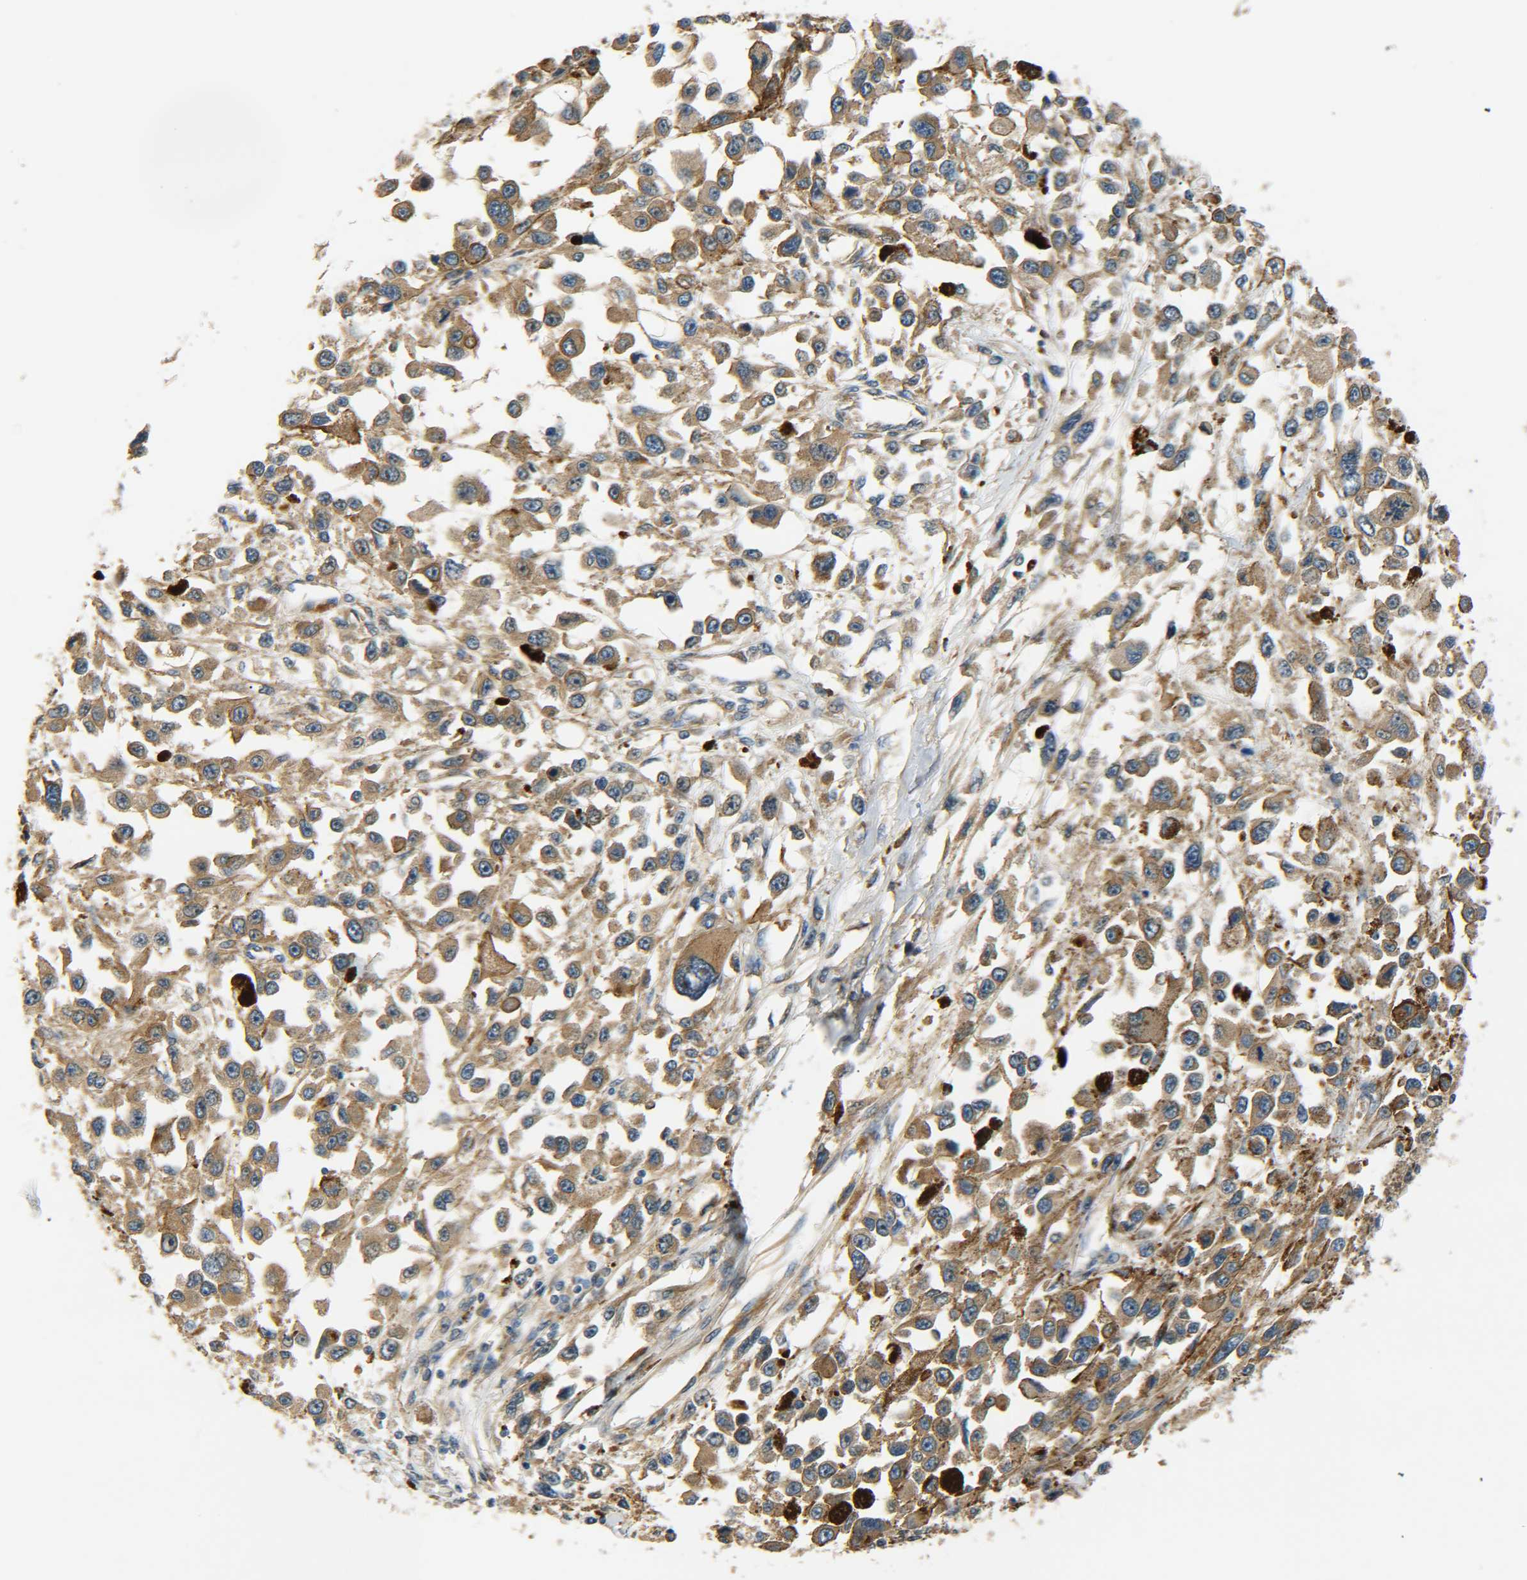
{"staining": {"intensity": "moderate", "quantity": ">75%", "location": "cytoplasmic/membranous"}, "tissue": "melanoma", "cell_type": "Tumor cells", "image_type": "cancer", "snomed": [{"axis": "morphology", "description": "Malignant melanoma, Metastatic site"}, {"axis": "topography", "description": "Lymph node"}], "caption": "Malignant melanoma (metastatic site) stained with immunohistochemistry (IHC) exhibits moderate cytoplasmic/membranous expression in about >75% of tumor cells. (brown staining indicates protein expression, while blue staining denotes nuclei).", "gene": "LRCH3", "patient": {"sex": "male", "age": 59}}